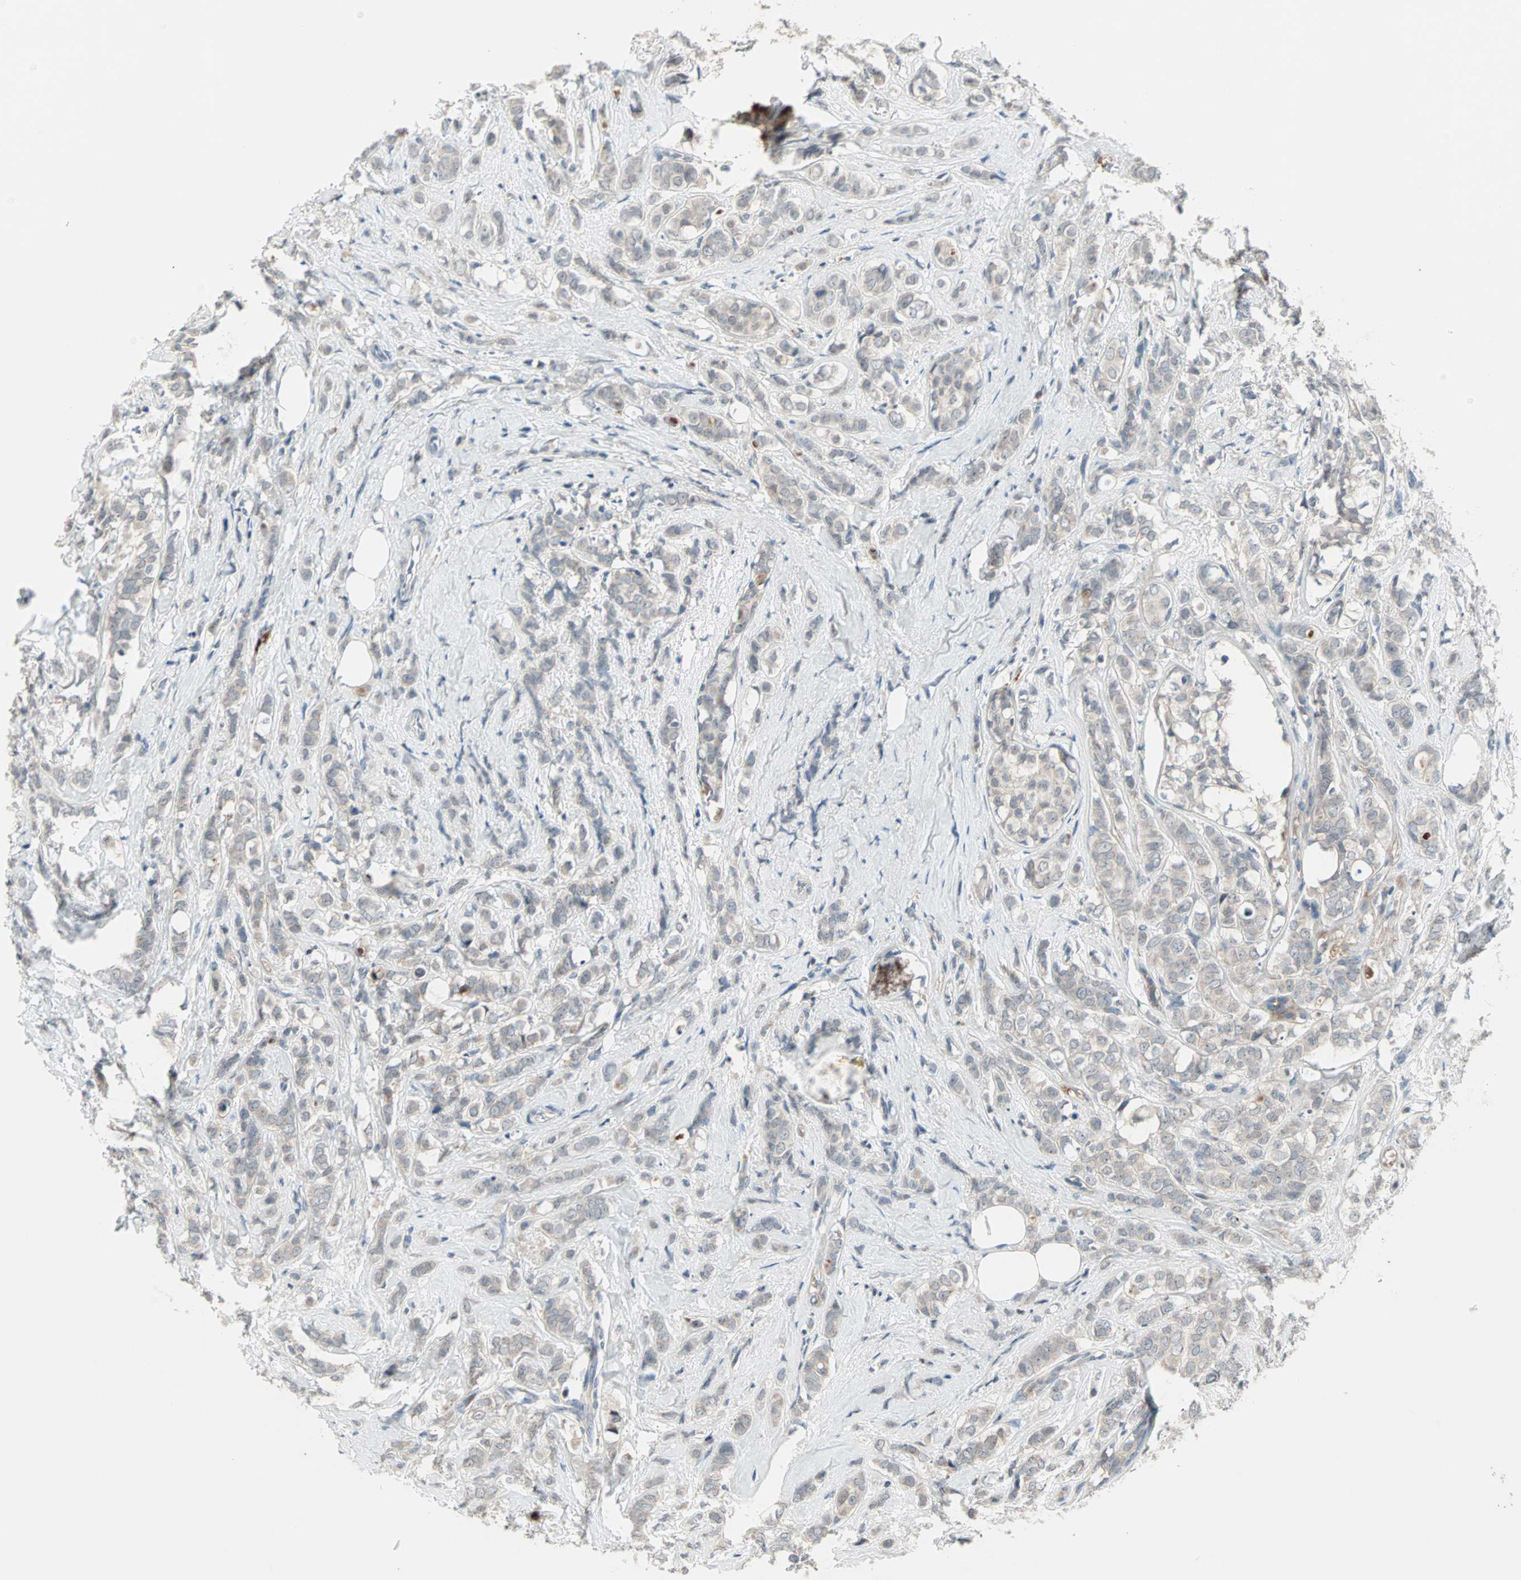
{"staining": {"intensity": "weak", "quantity": "<25%", "location": "cytoplasmic/membranous"}, "tissue": "breast cancer", "cell_type": "Tumor cells", "image_type": "cancer", "snomed": [{"axis": "morphology", "description": "Lobular carcinoma"}, {"axis": "topography", "description": "Breast"}], "caption": "There is no significant expression in tumor cells of lobular carcinoma (breast). (Brightfield microscopy of DAB immunohistochemistry at high magnification).", "gene": "PROS1", "patient": {"sex": "female", "age": 60}}